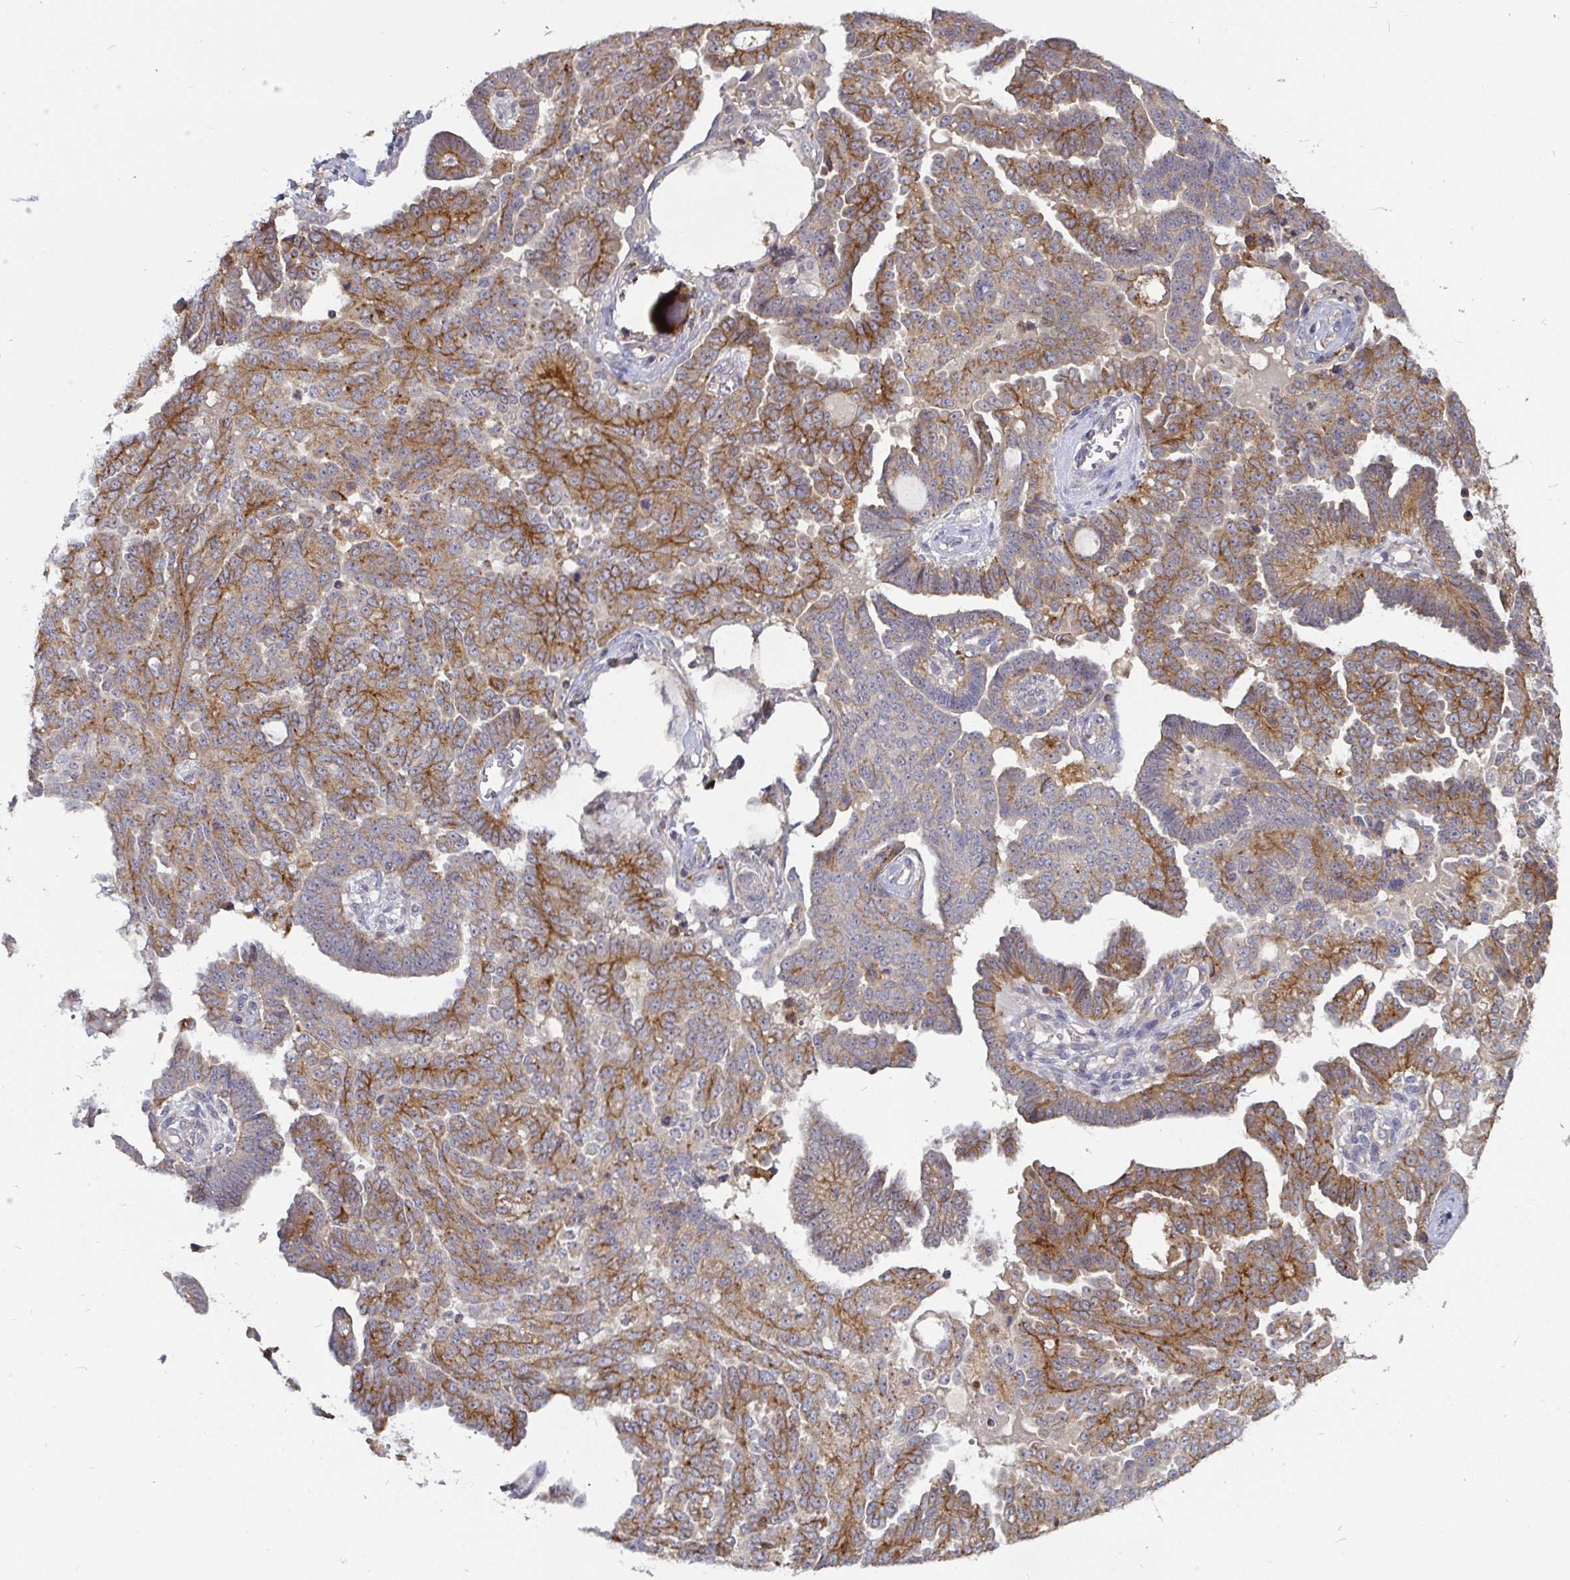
{"staining": {"intensity": "moderate", "quantity": "25%-75%", "location": "cytoplasmic/membranous"}, "tissue": "ovarian cancer", "cell_type": "Tumor cells", "image_type": "cancer", "snomed": [{"axis": "morphology", "description": "Cystadenocarcinoma, serous, NOS"}, {"axis": "topography", "description": "Ovary"}], "caption": "A histopathology image showing moderate cytoplasmic/membranous positivity in about 25%-75% of tumor cells in ovarian cancer (serous cystadenocarcinoma), as visualized by brown immunohistochemical staining.", "gene": "CDH18", "patient": {"sex": "female", "age": 71}}